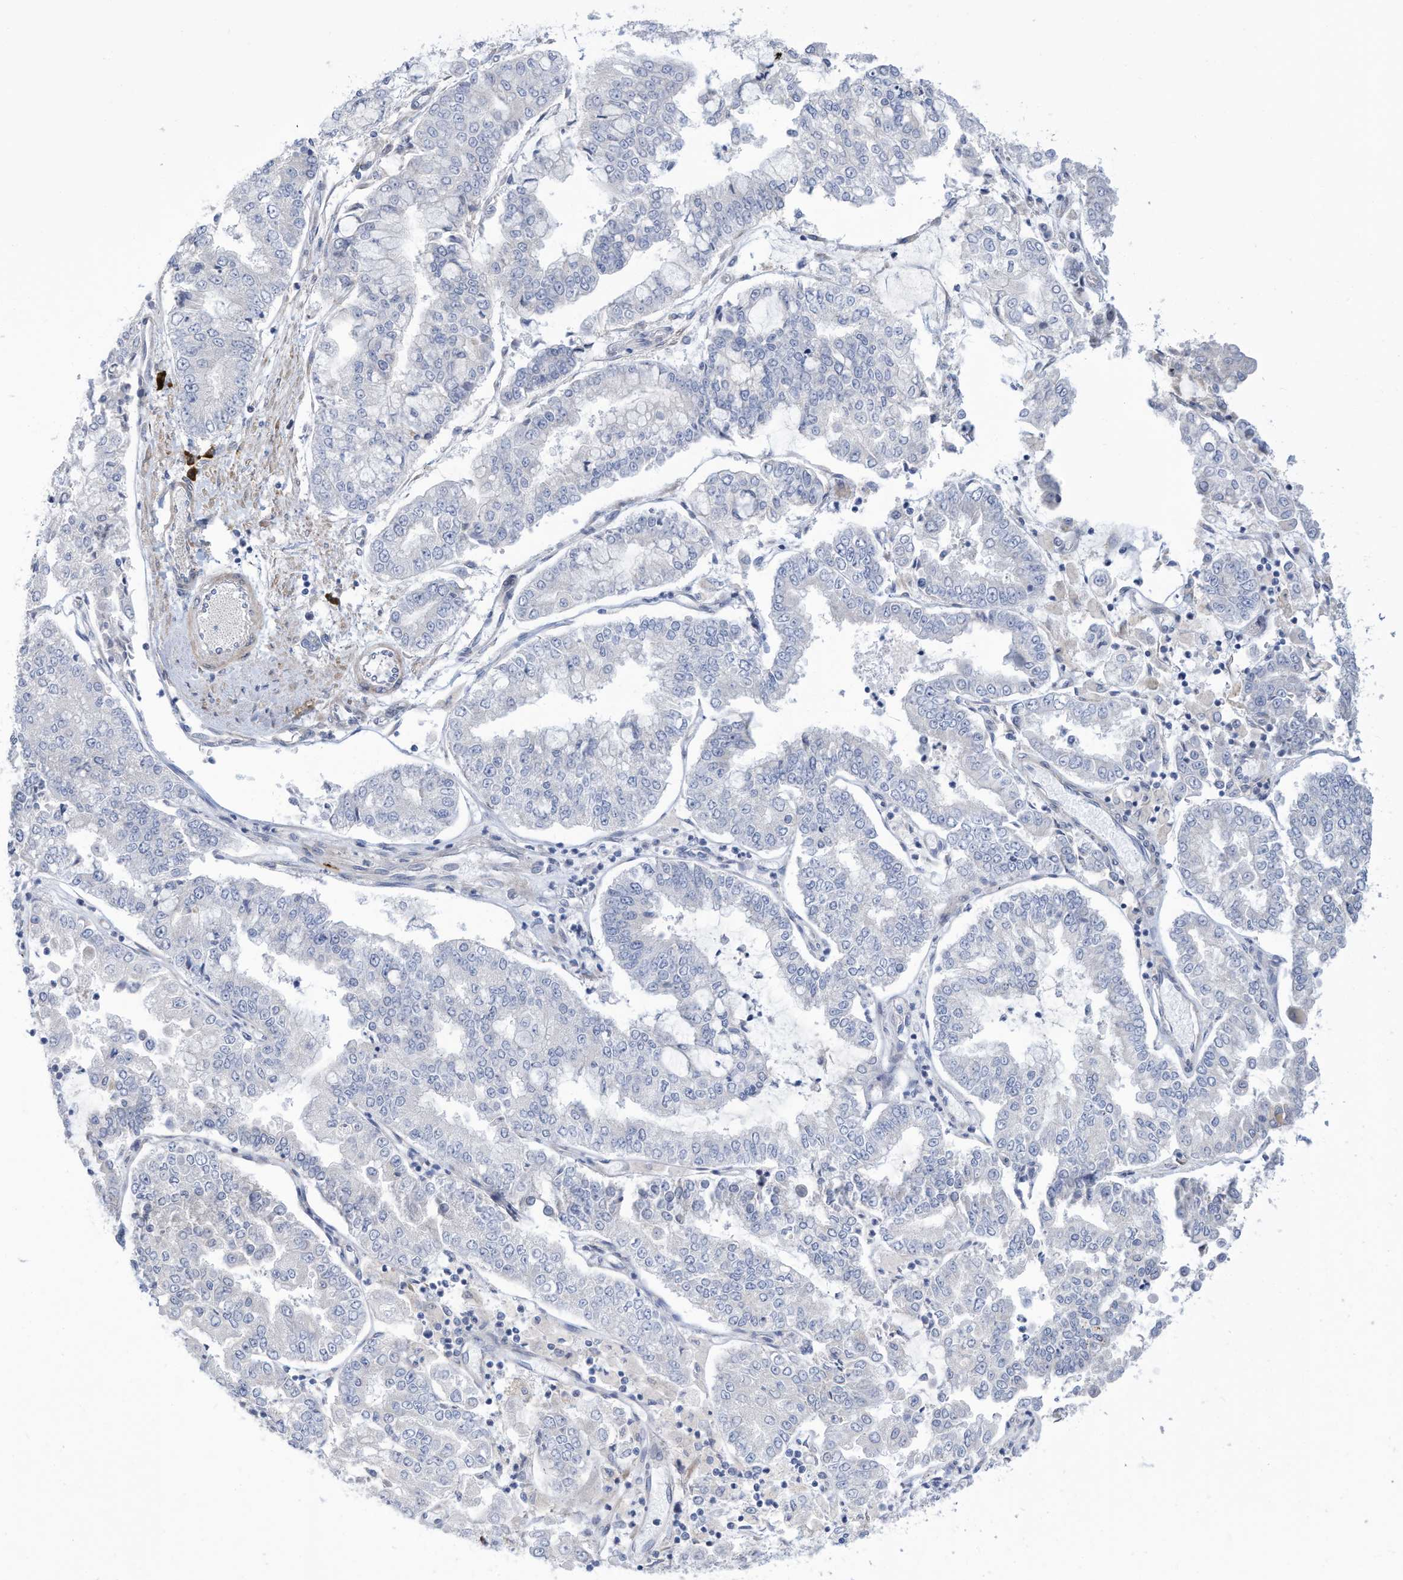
{"staining": {"intensity": "negative", "quantity": "none", "location": "none"}, "tissue": "stomach cancer", "cell_type": "Tumor cells", "image_type": "cancer", "snomed": [{"axis": "morphology", "description": "Adenocarcinoma, NOS"}, {"axis": "topography", "description": "Stomach"}], "caption": "Immunohistochemical staining of adenocarcinoma (stomach) reveals no significant positivity in tumor cells.", "gene": "ZNF292", "patient": {"sex": "male", "age": 76}}